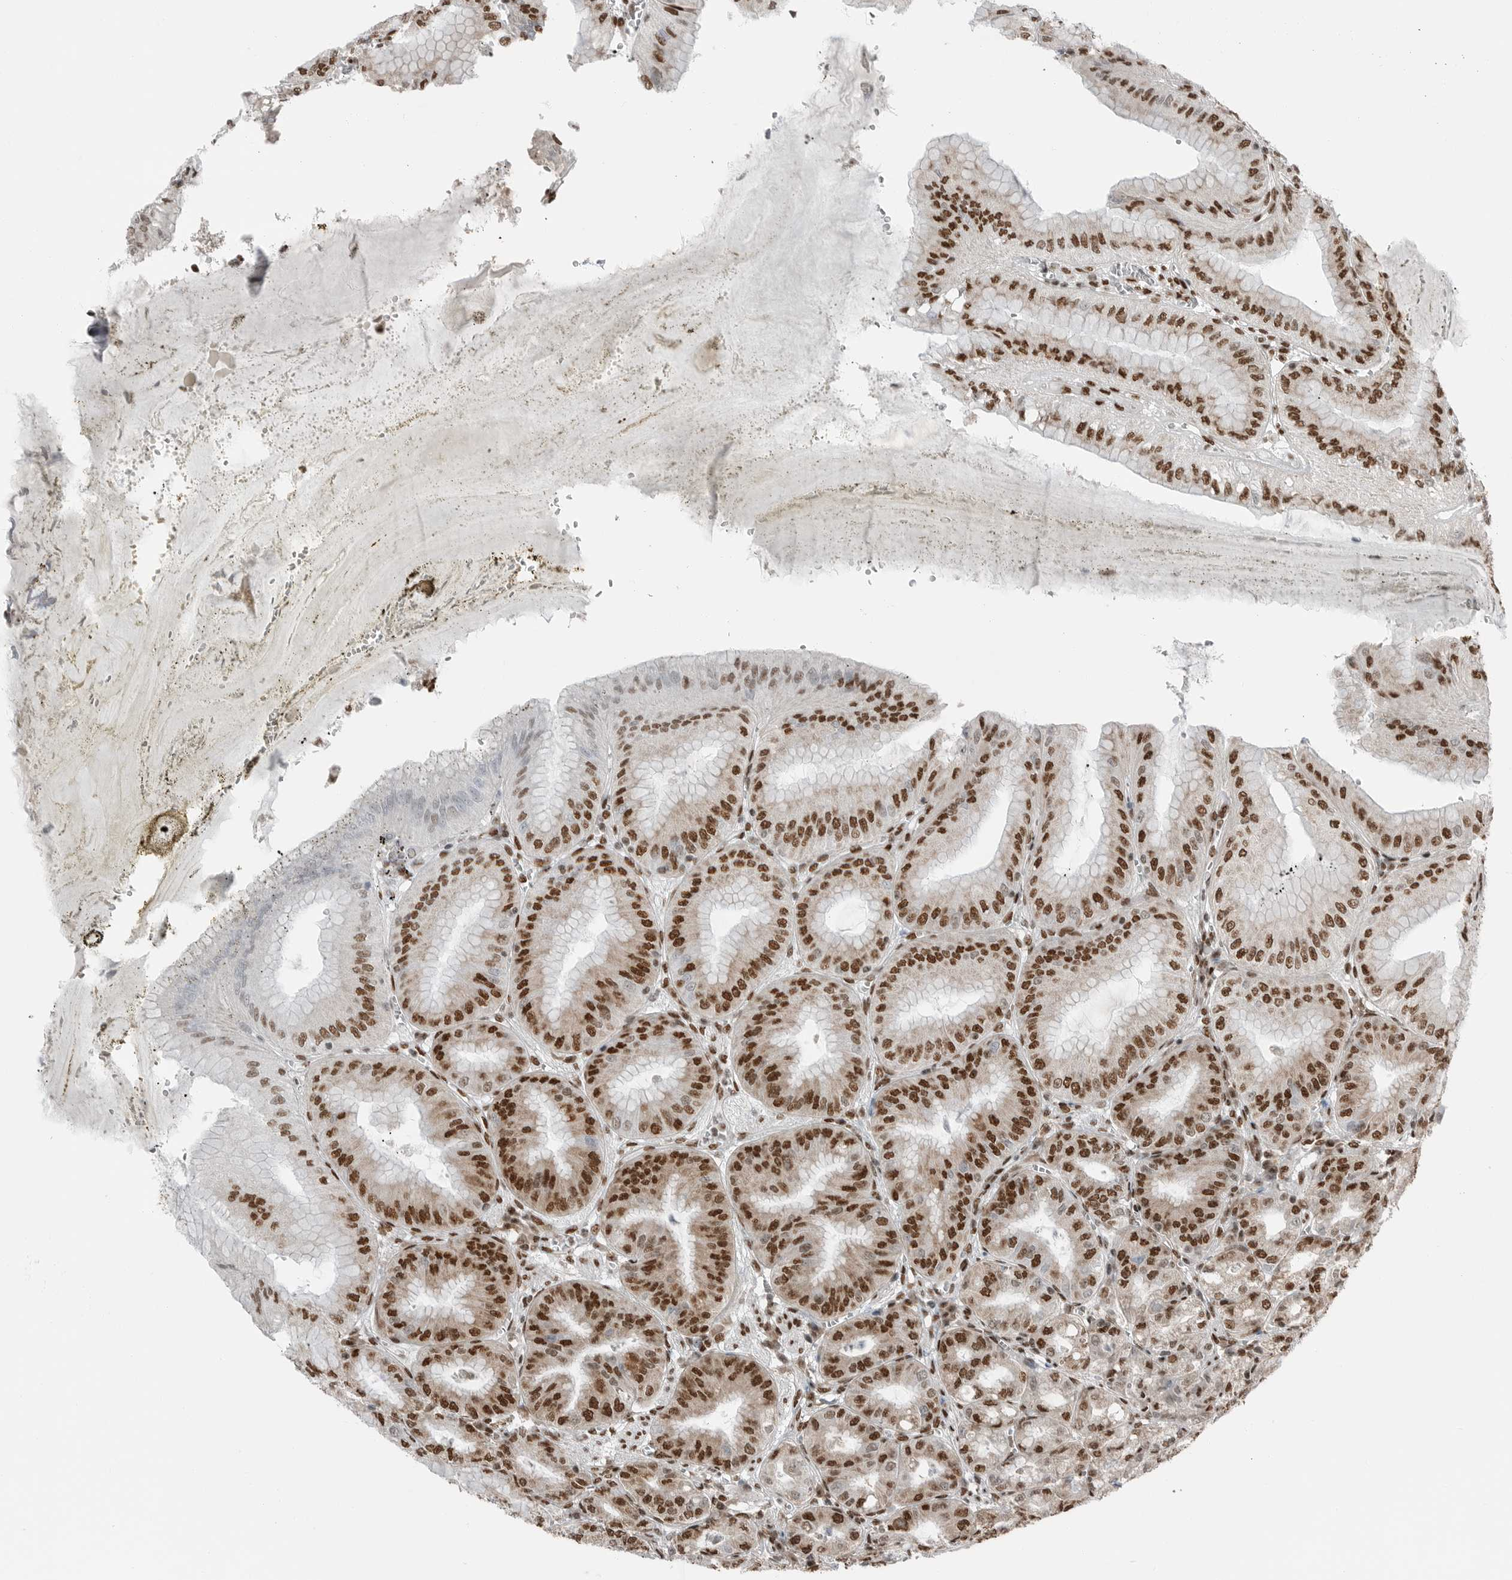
{"staining": {"intensity": "strong", "quantity": ">75%", "location": "cytoplasmic/membranous,nuclear"}, "tissue": "stomach", "cell_type": "Glandular cells", "image_type": "normal", "snomed": [{"axis": "morphology", "description": "Normal tissue, NOS"}, {"axis": "topography", "description": "Stomach, lower"}], "caption": "The image exhibits immunohistochemical staining of normal stomach. There is strong cytoplasmic/membranous,nuclear expression is seen in approximately >75% of glandular cells. Nuclei are stained in blue.", "gene": "BLZF1", "patient": {"sex": "male", "age": 71}}